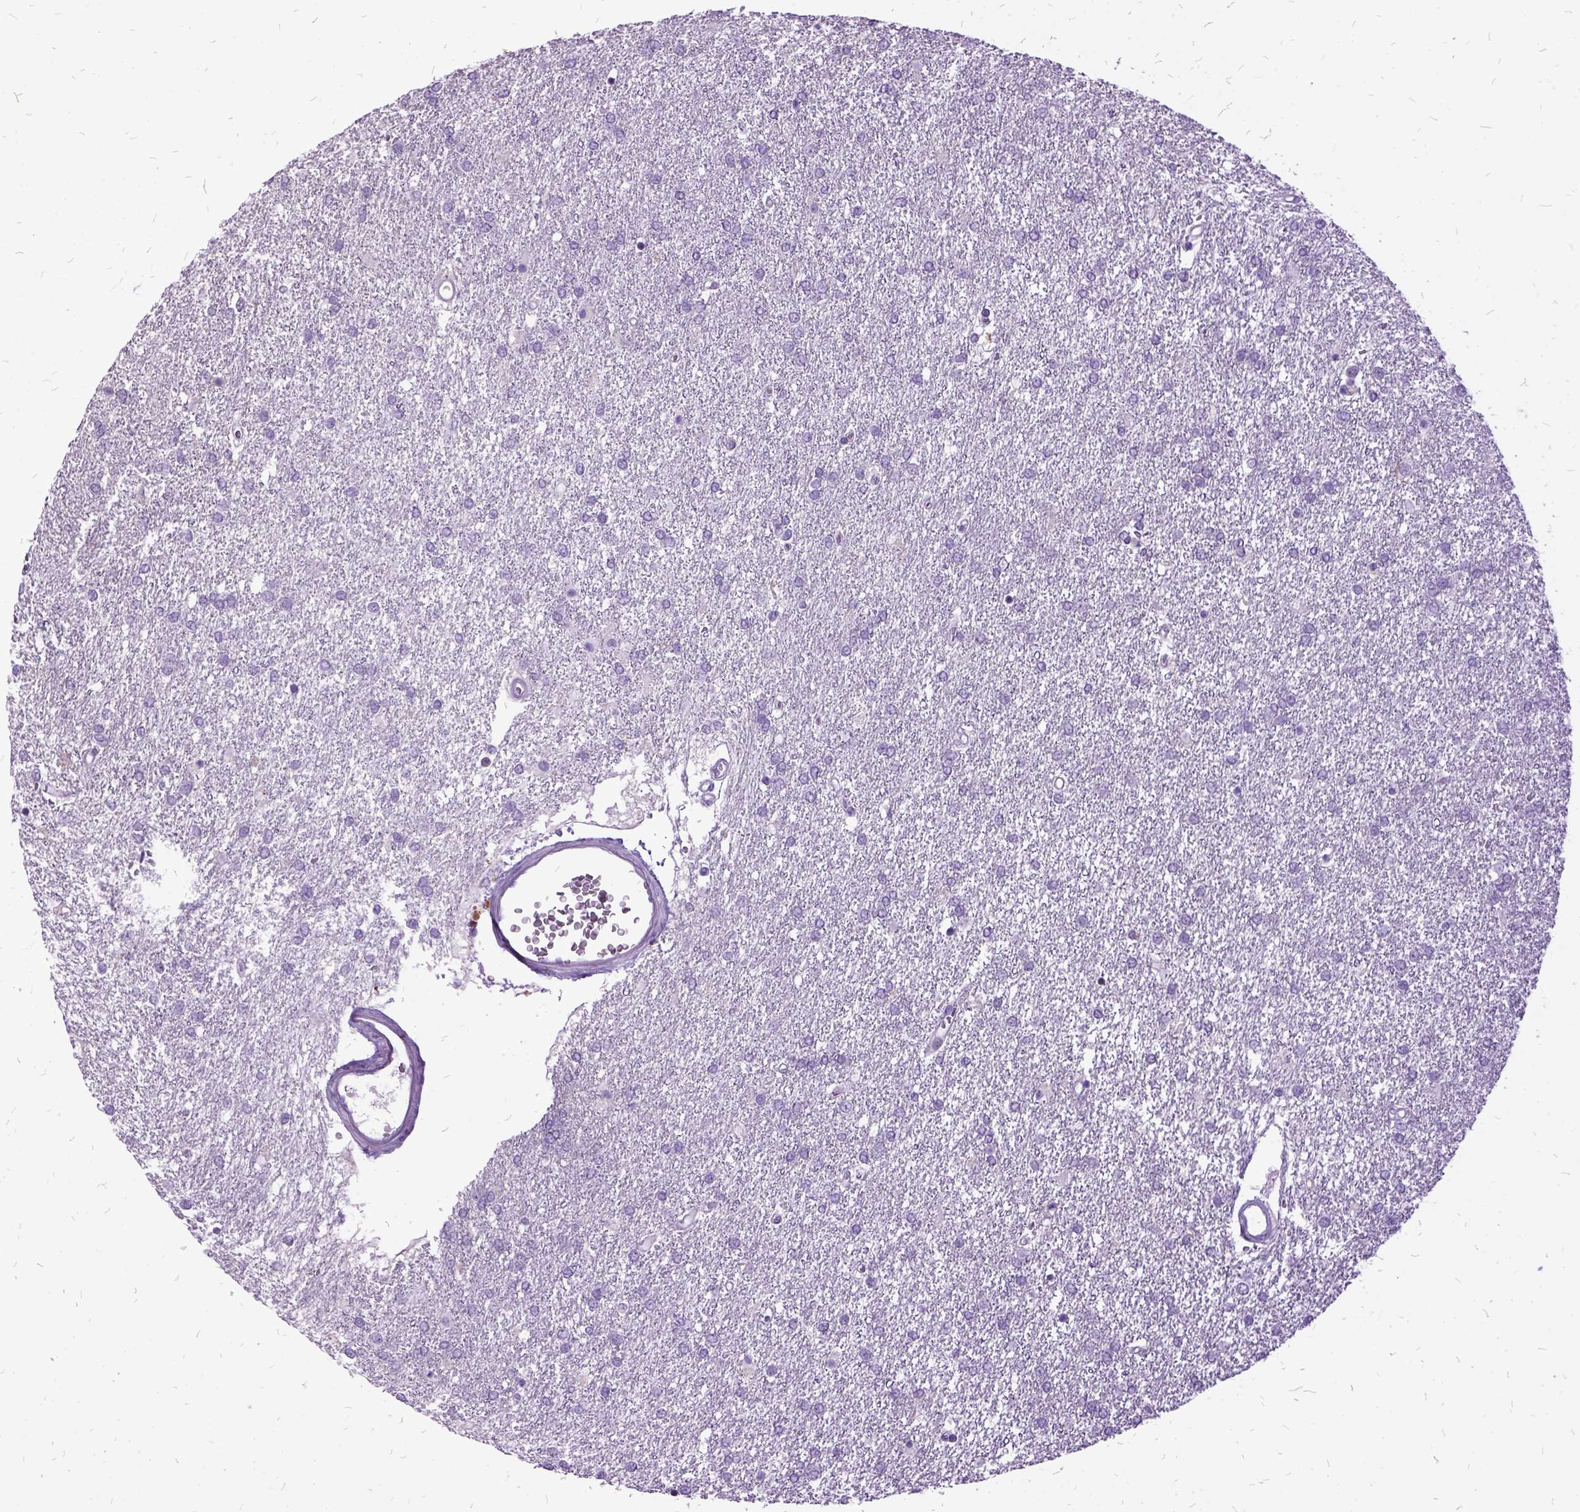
{"staining": {"intensity": "negative", "quantity": "none", "location": "none"}, "tissue": "glioma", "cell_type": "Tumor cells", "image_type": "cancer", "snomed": [{"axis": "morphology", "description": "Glioma, malignant, High grade"}, {"axis": "topography", "description": "Brain"}], "caption": "High-grade glioma (malignant) was stained to show a protein in brown. There is no significant positivity in tumor cells.", "gene": "MME", "patient": {"sex": "female", "age": 61}}